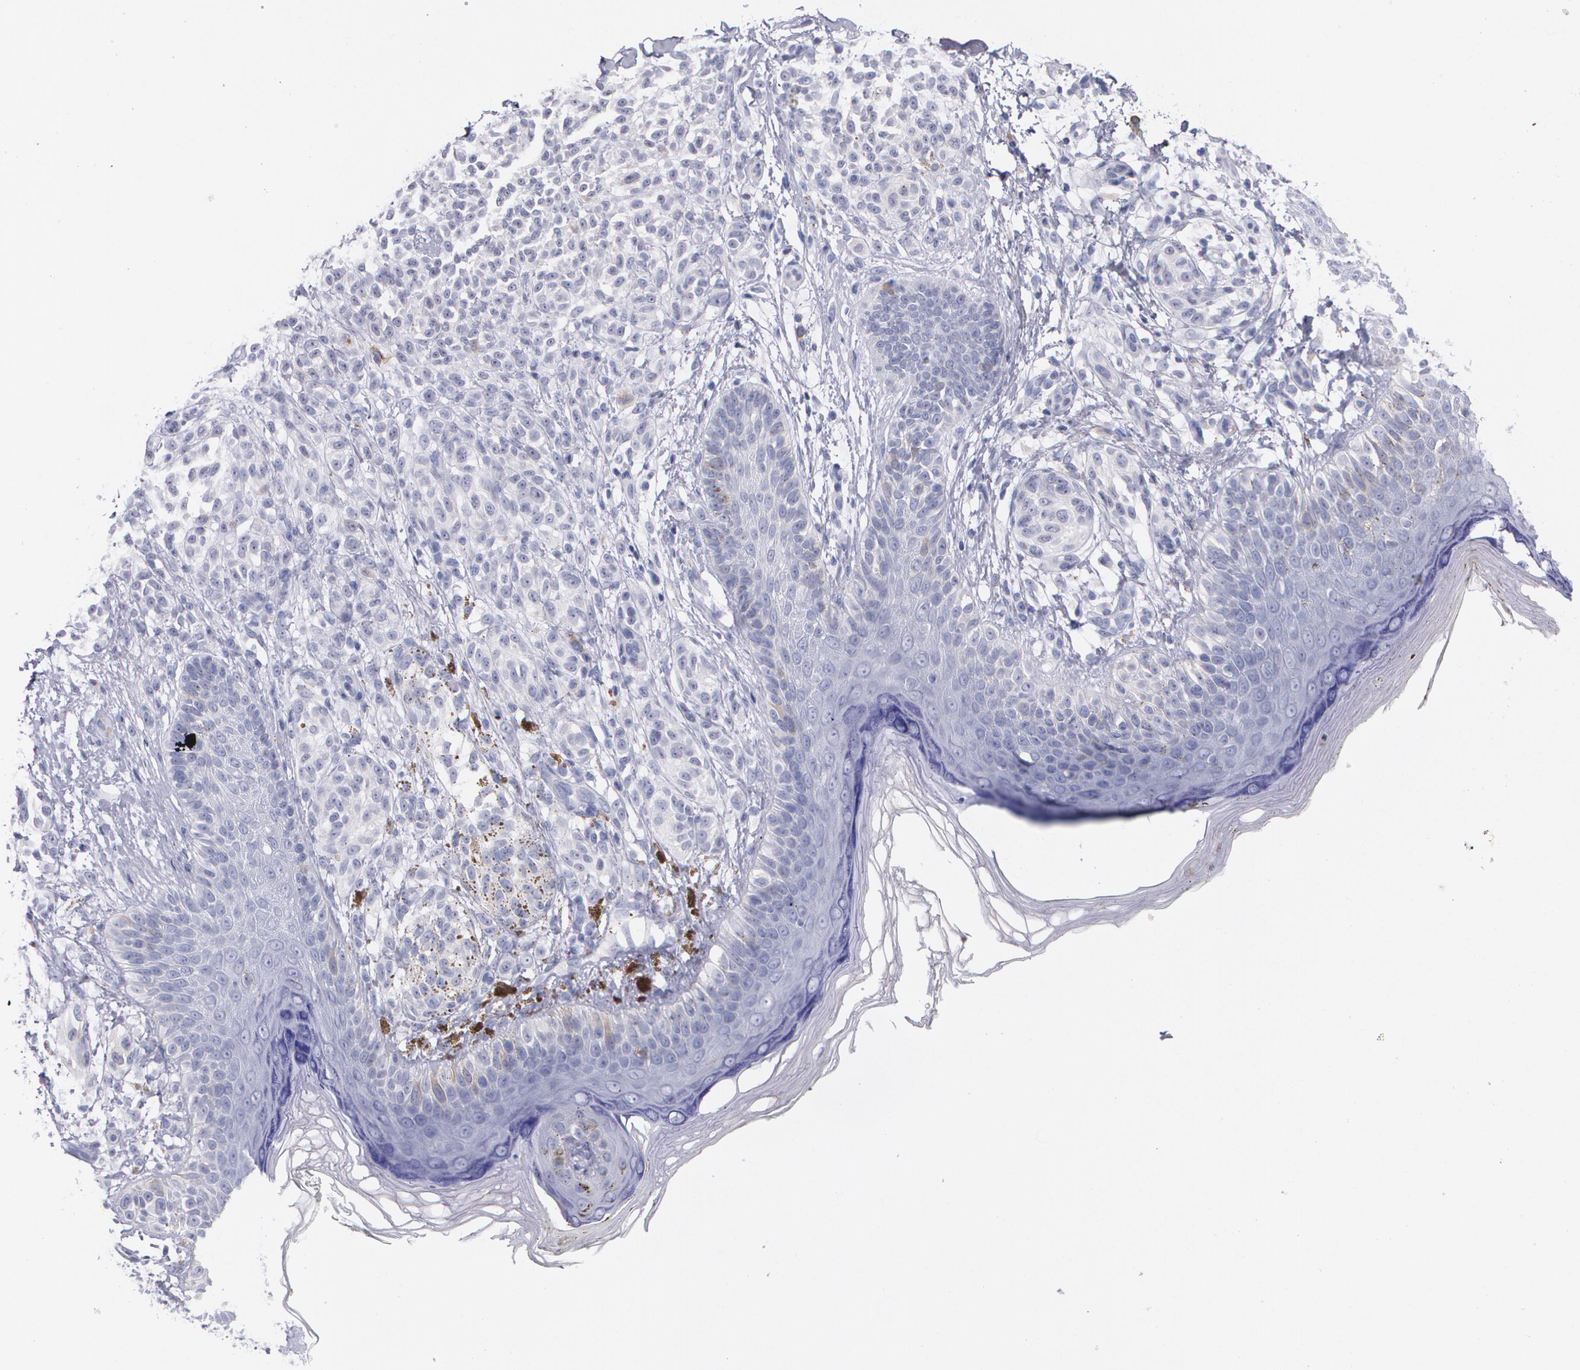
{"staining": {"intensity": "weak", "quantity": "<25%", "location": "cytoplasmic/membranous"}, "tissue": "melanoma", "cell_type": "Tumor cells", "image_type": "cancer", "snomed": [{"axis": "morphology", "description": "Malignant melanoma, NOS"}, {"axis": "topography", "description": "Skin"}], "caption": "High power microscopy image of an IHC image of malignant melanoma, revealing no significant positivity in tumor cells. The staining is performed using DAB (3,3'-diaminobenzidine) brown chromogen with nuclei counter-stained in using hematoxylin.", "gene": "HMMR", "patient": {"sex": "male", "age": 57}}